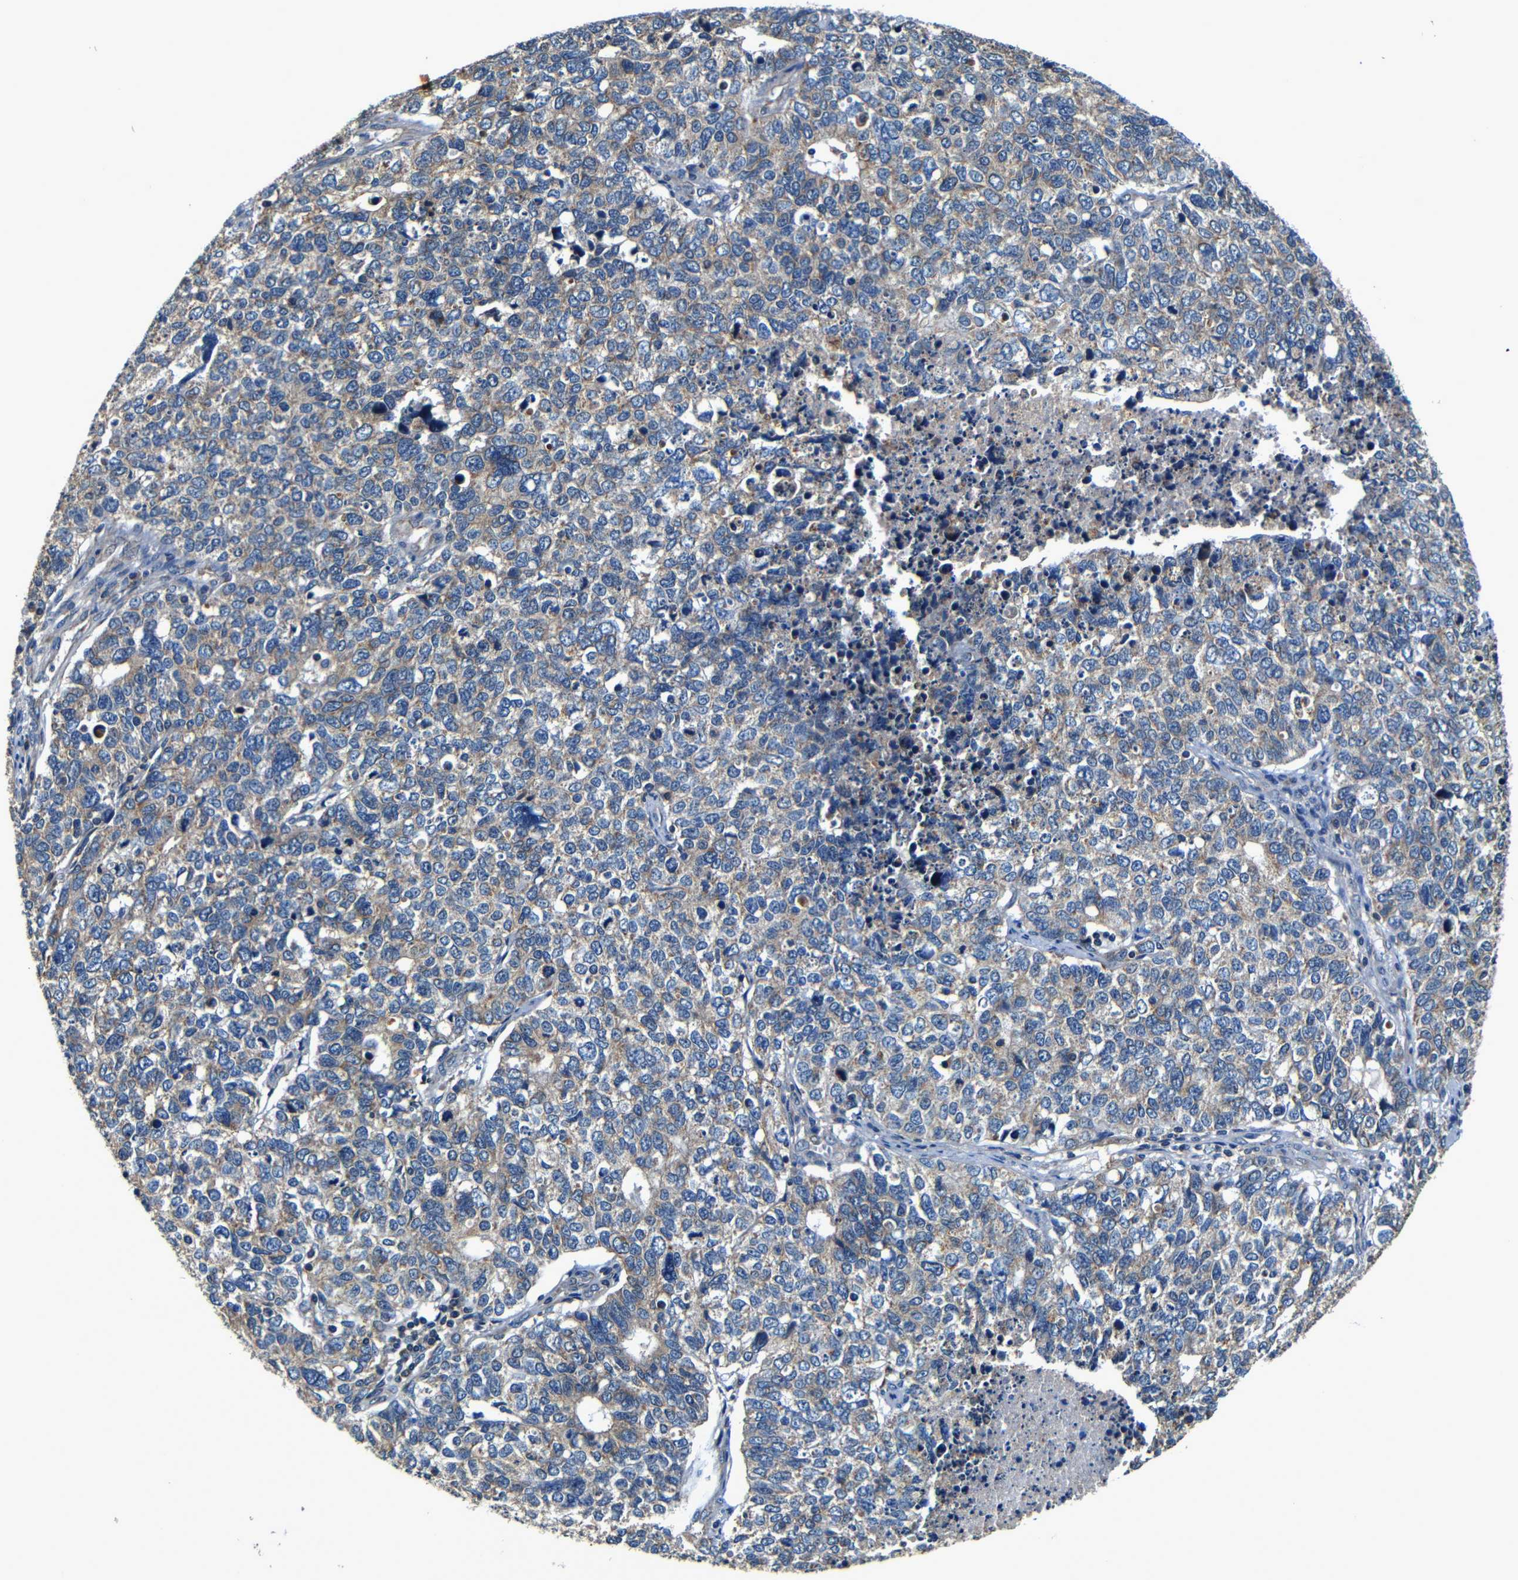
{"staining": {"intensity": "weak", "quantity": ">75%", "location": "cytoplasmic/membranous"}, "tissue": "cervical cancer", "cell_type": "Tumor cells", "image_type": "cancer", "snomed": [{"axis": "morphology", "description": "Squamous cell carcinoma, NOS"}, {"axis": "topography", "description": "Cervix"}], "caption": "Immunohistochemistry (IHC) photomicrograph of neoplastic tissue: cervical squamous cell carcinoma stained using immunohistochemistry displays low levels of weak protein expression localized specifically in the cytoplasmic/membranous of tumor cells, appearing as a cytoplasmic/membranous brown color.", "gene": "MTX1", "patient": {"sex": "female", "age": 63}}